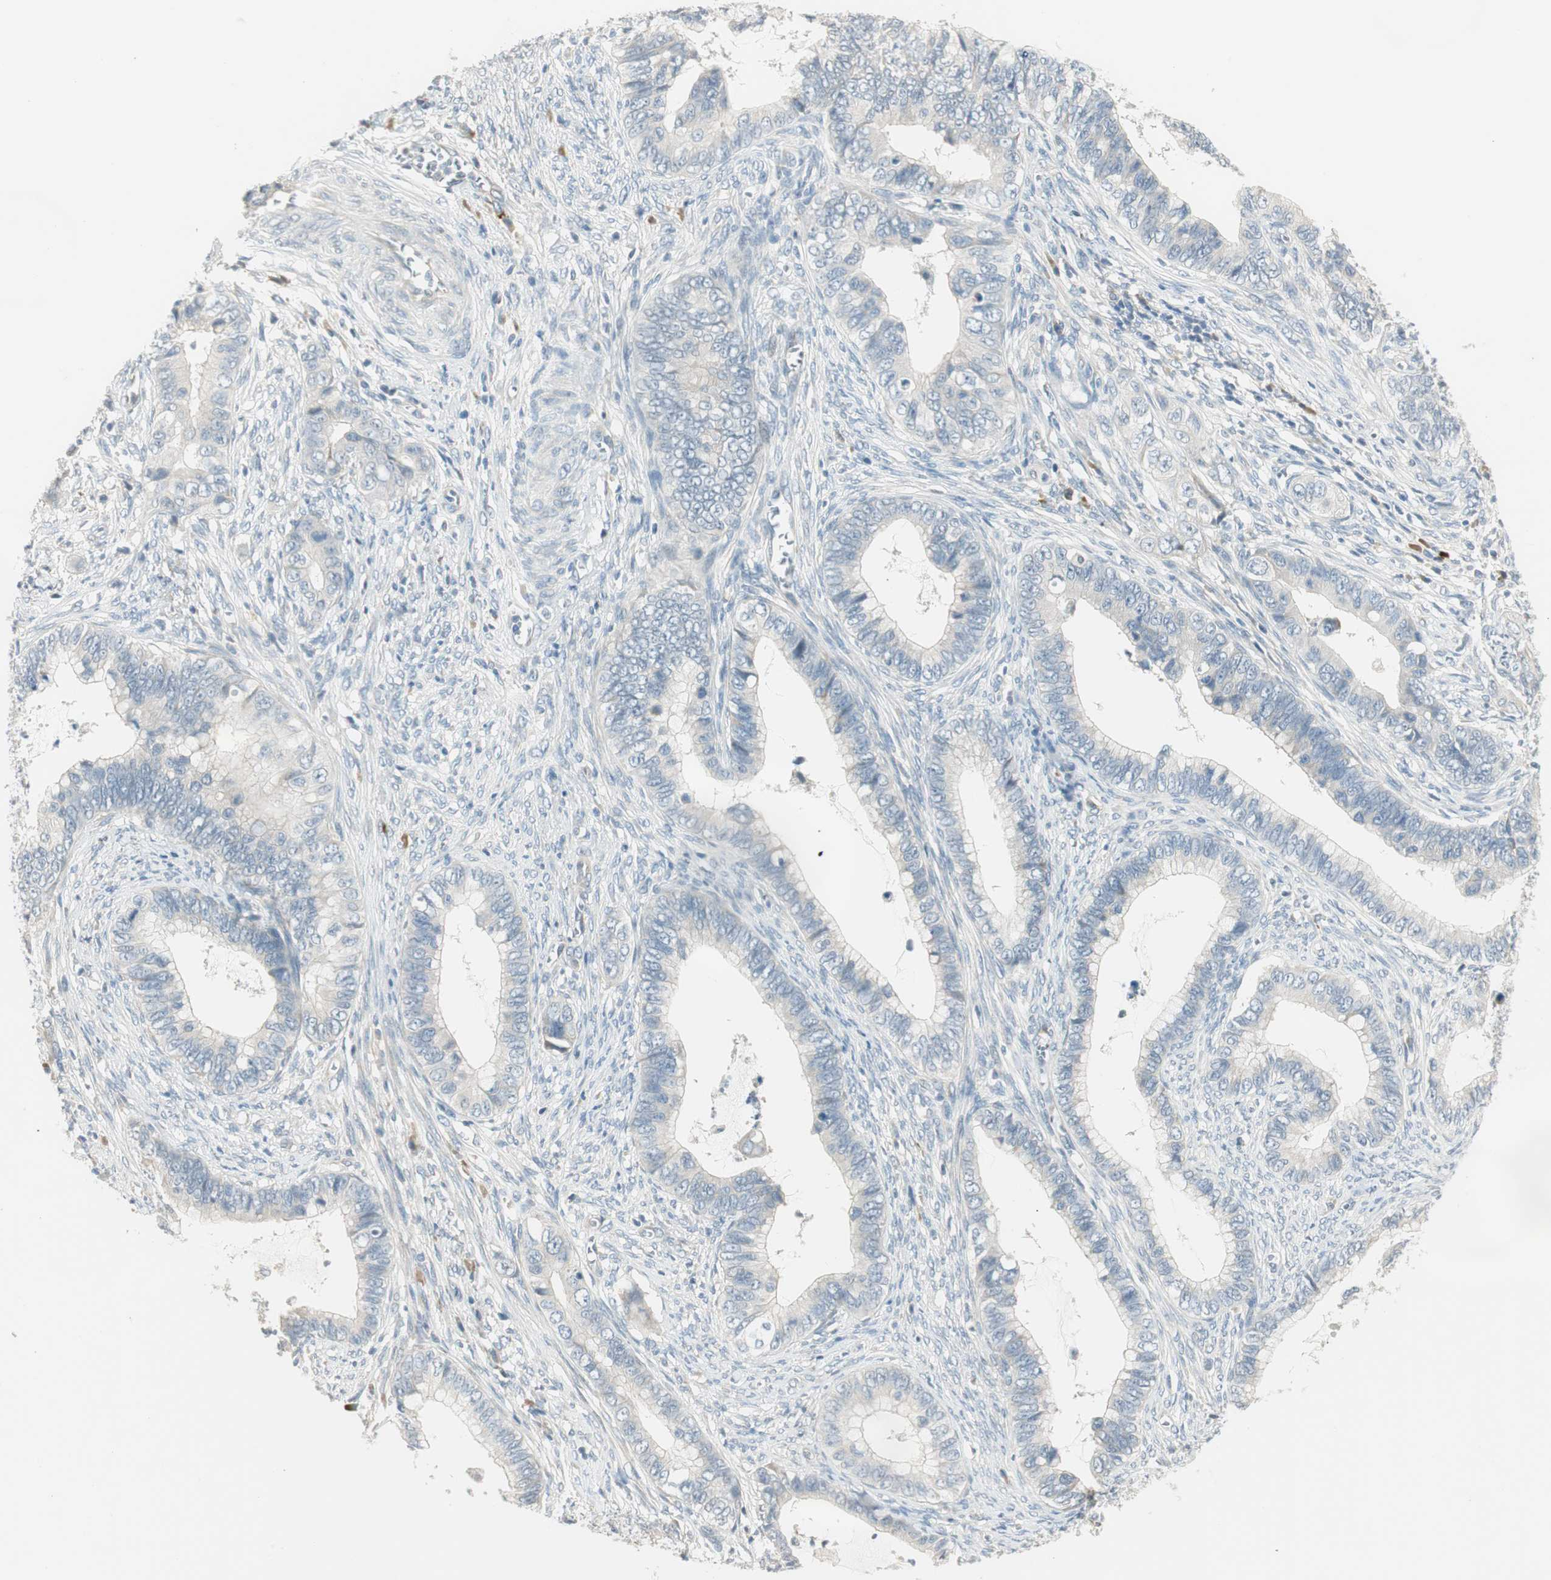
{"staining": {"intensity": "negative", "quantity": "none", "location": "none"}, "tissue": "cervical cancer", "cell_type": "Tumor cells", "image_type": "cancer", "snomed": [{"axis": "morphology", "description": "Adenocarcinoma, NOS"}, {"axis": "topography", "description": "Cervix"}], "caption": "Cervical cancer stained for a protein using IHC demonstrates no staining tumor cells.", "gene": "PCDHB15", "patient": {"sex": "female", "age": 44}}